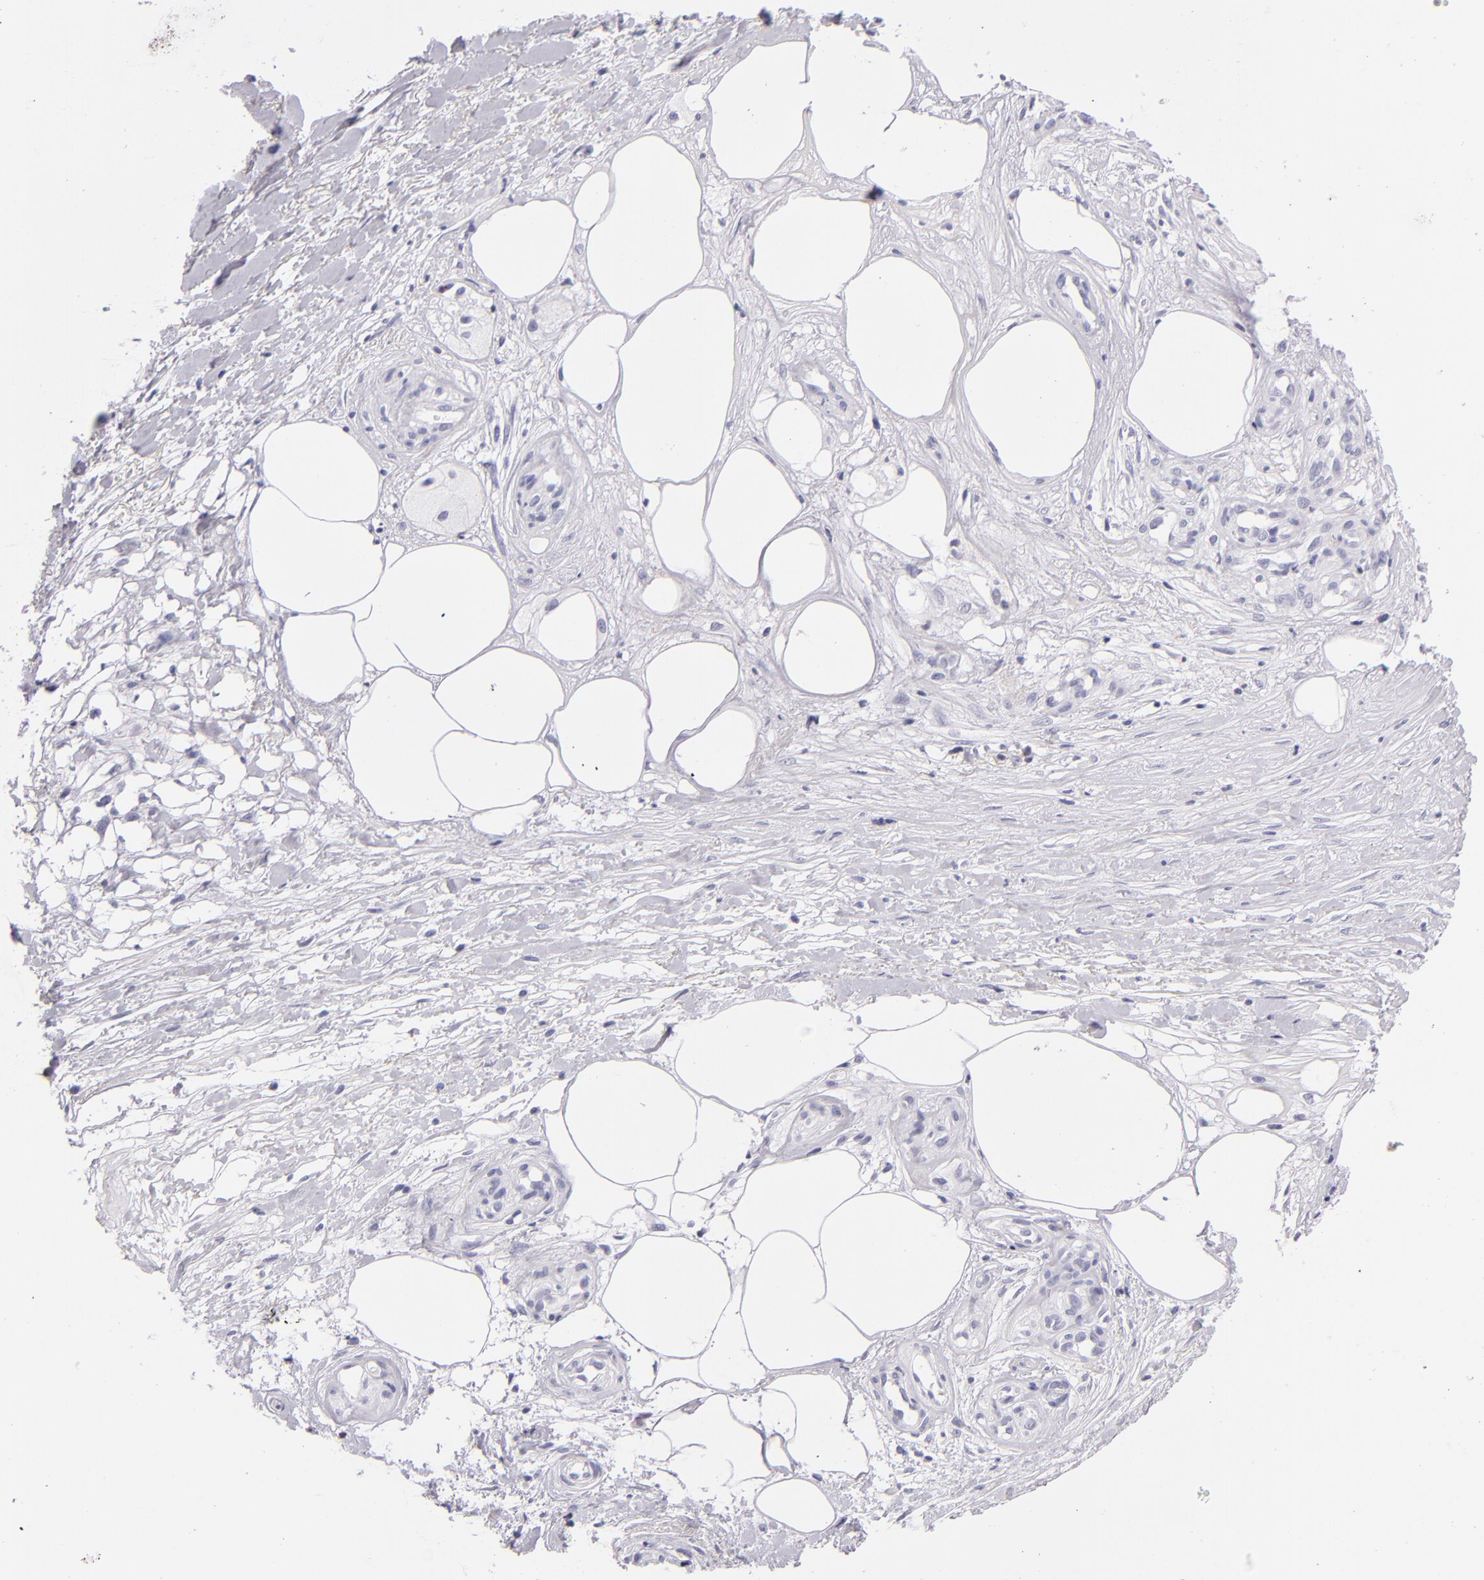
{"staining": {"intensity": "negative", "quantity": "none", "location": "none"}, "tissue": "melanoma", "cell_type": "Tumor cells", "image_type": "cancer", "snomed": [{"axis": "morphology", "description": "Malignant melanoma, NOS"}, {"axis": "topography", "description": "Skin"}], "caption": "Immunohistochemical staining of human malignant melanoma displays no significant expression in tumor cells.", "gene": "CD48", "patient": {"sex": "female", "age": 85}}